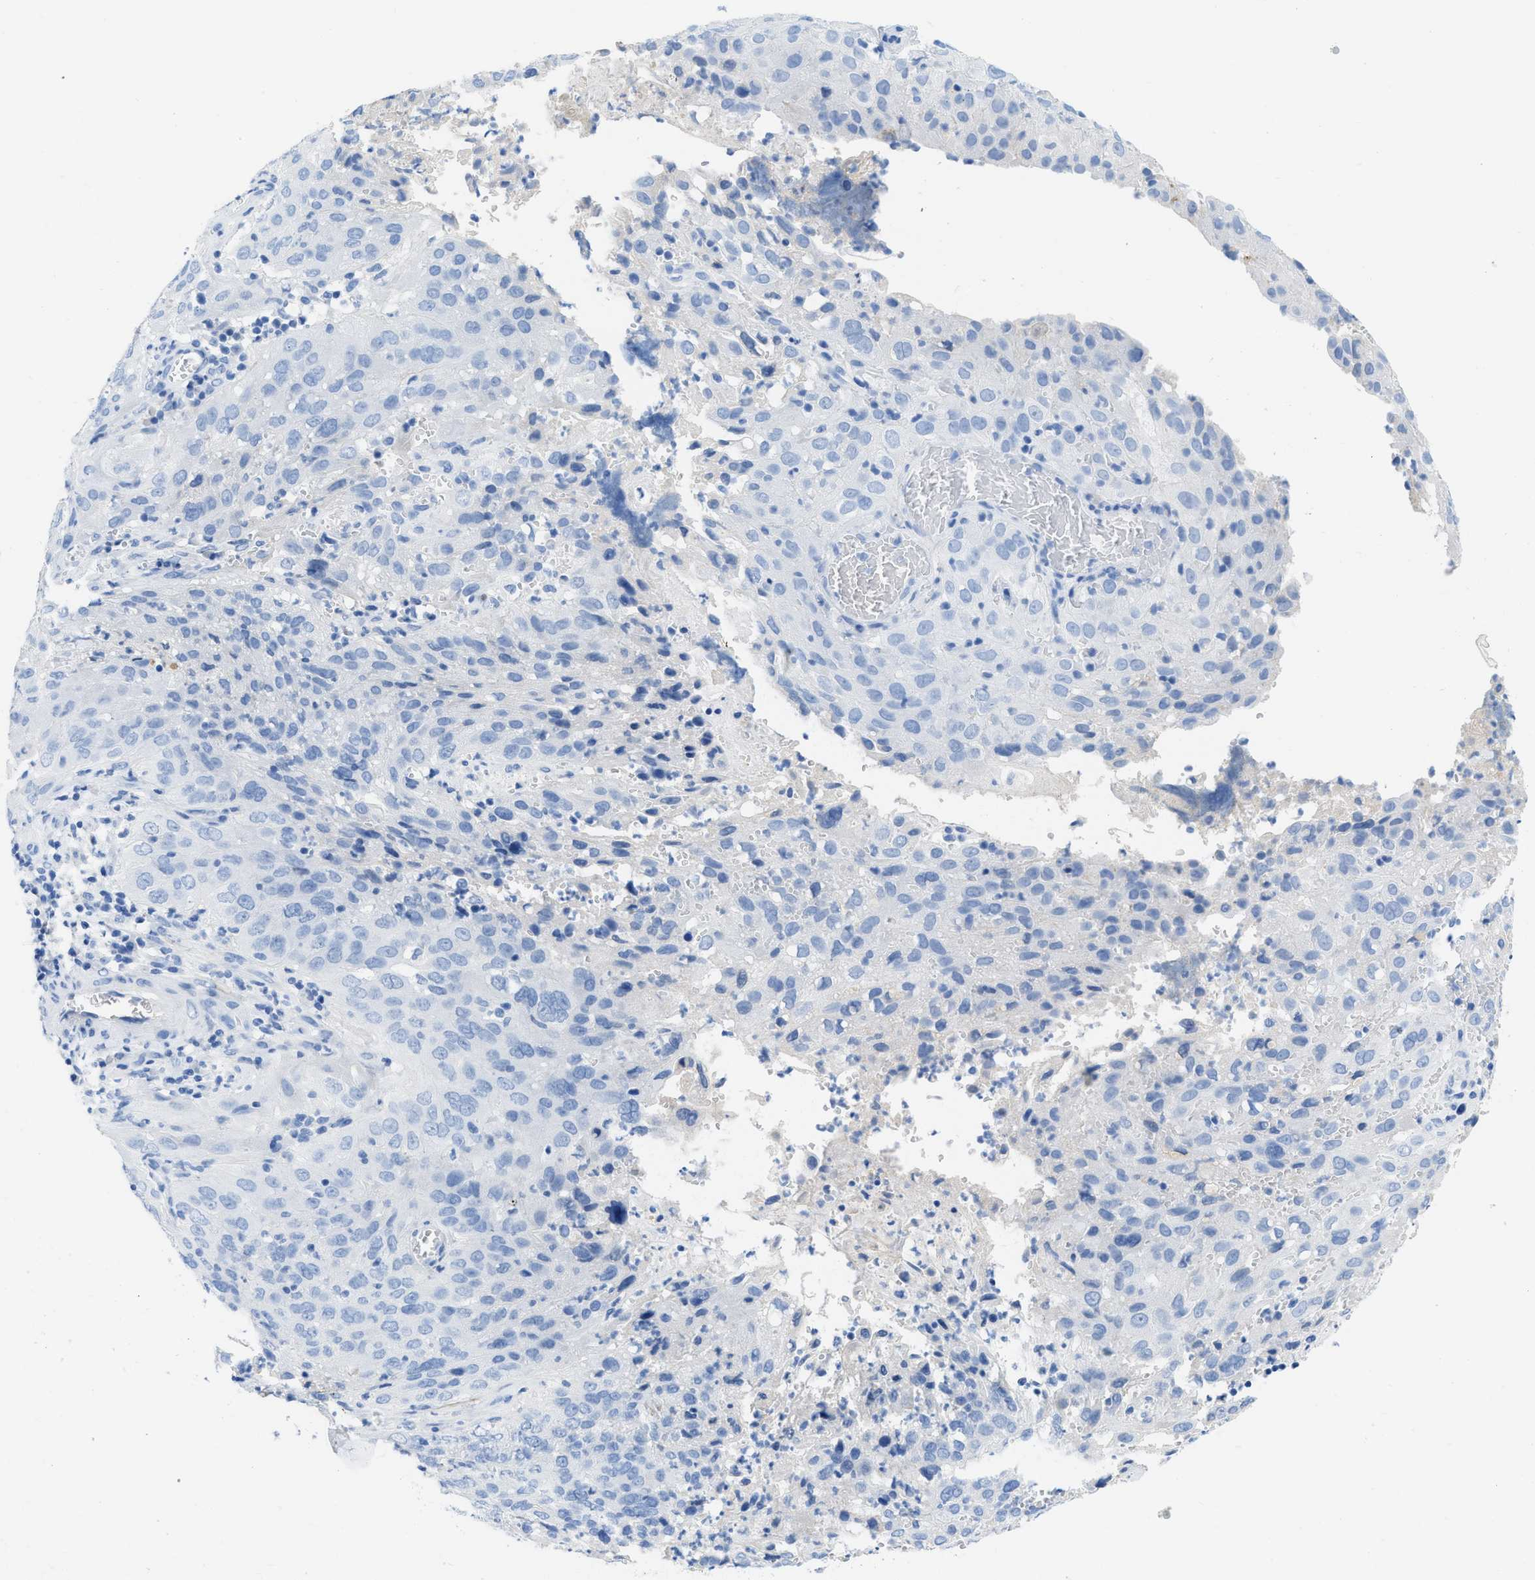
{"staining": {"intensity": "negative", "quantity": "none", "location": "none"}, "tissue": "cervical cancer", "cell_type": "Tumor cells", "image_type": "cancer", "snomed": [{"axis": "morphology", "description": "Squamous cell carcinoma, NOS"}, {"axis": "topography", "description": "Cervix"}], "caption": "Cervical squamous cell carcinoma stained for a protein using immunohistochemistry (IHC) reveals no positivity tumor cells.", "gene": "COL3A1", "patient": {"sex": "female", "age": 32}}